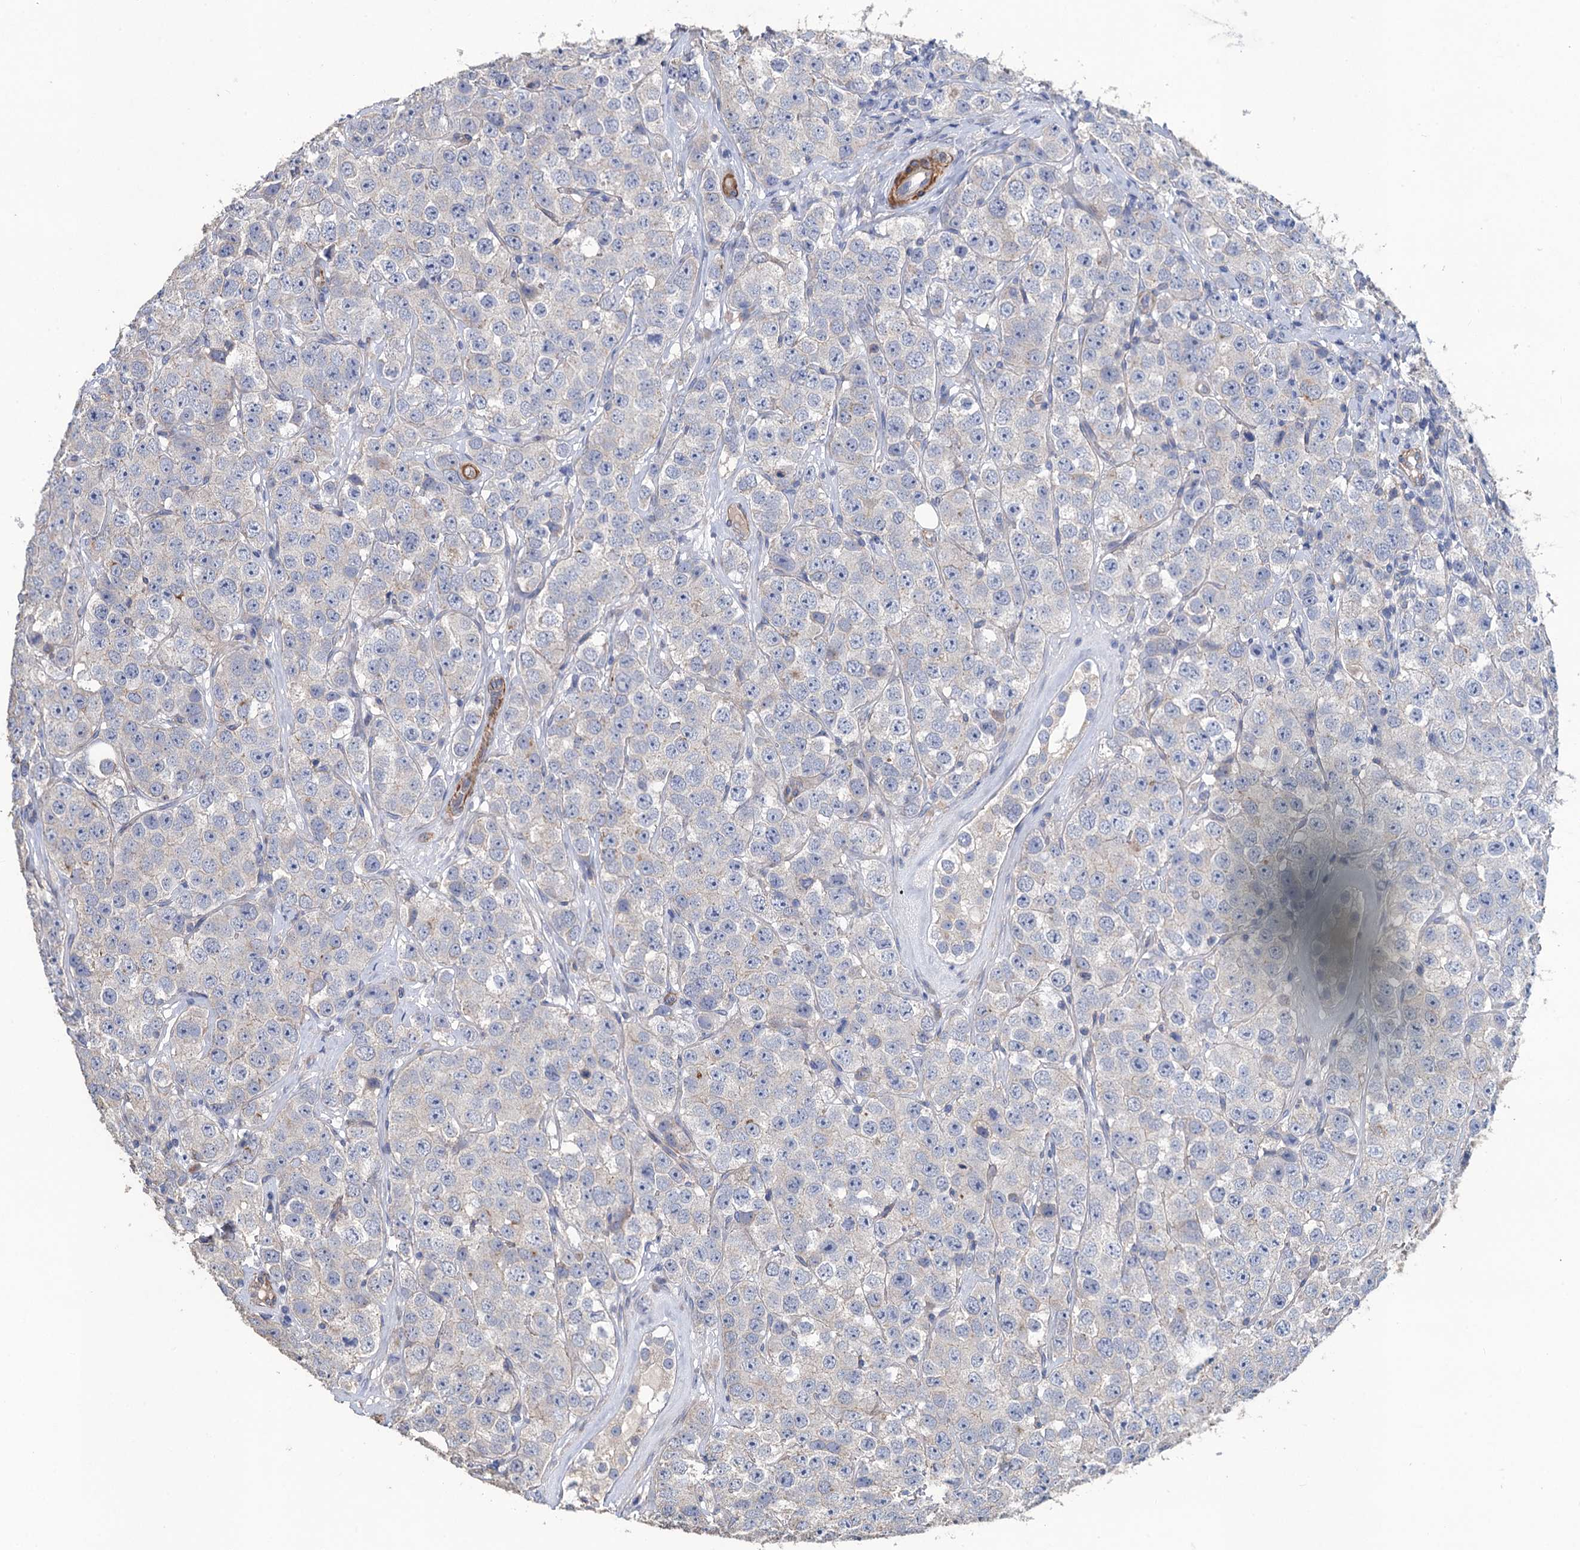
{"staining": {"intensity": "negative", "quantity": "none", "location": "none"}, "tissue": "testis cancer", "cell_type": "Tumor cells", "image_type": "cancer", "snomed": [{"axis": "morphology", "description": "Seminoma, NOS"}, {"axis": "topography", "description": "Testis"}], "caption": "Micrograph shows no significant protein expression in tumor cells of testis cancer.", "gene": "SMCO3", "patient": {"sex": "male", "age": 28}}